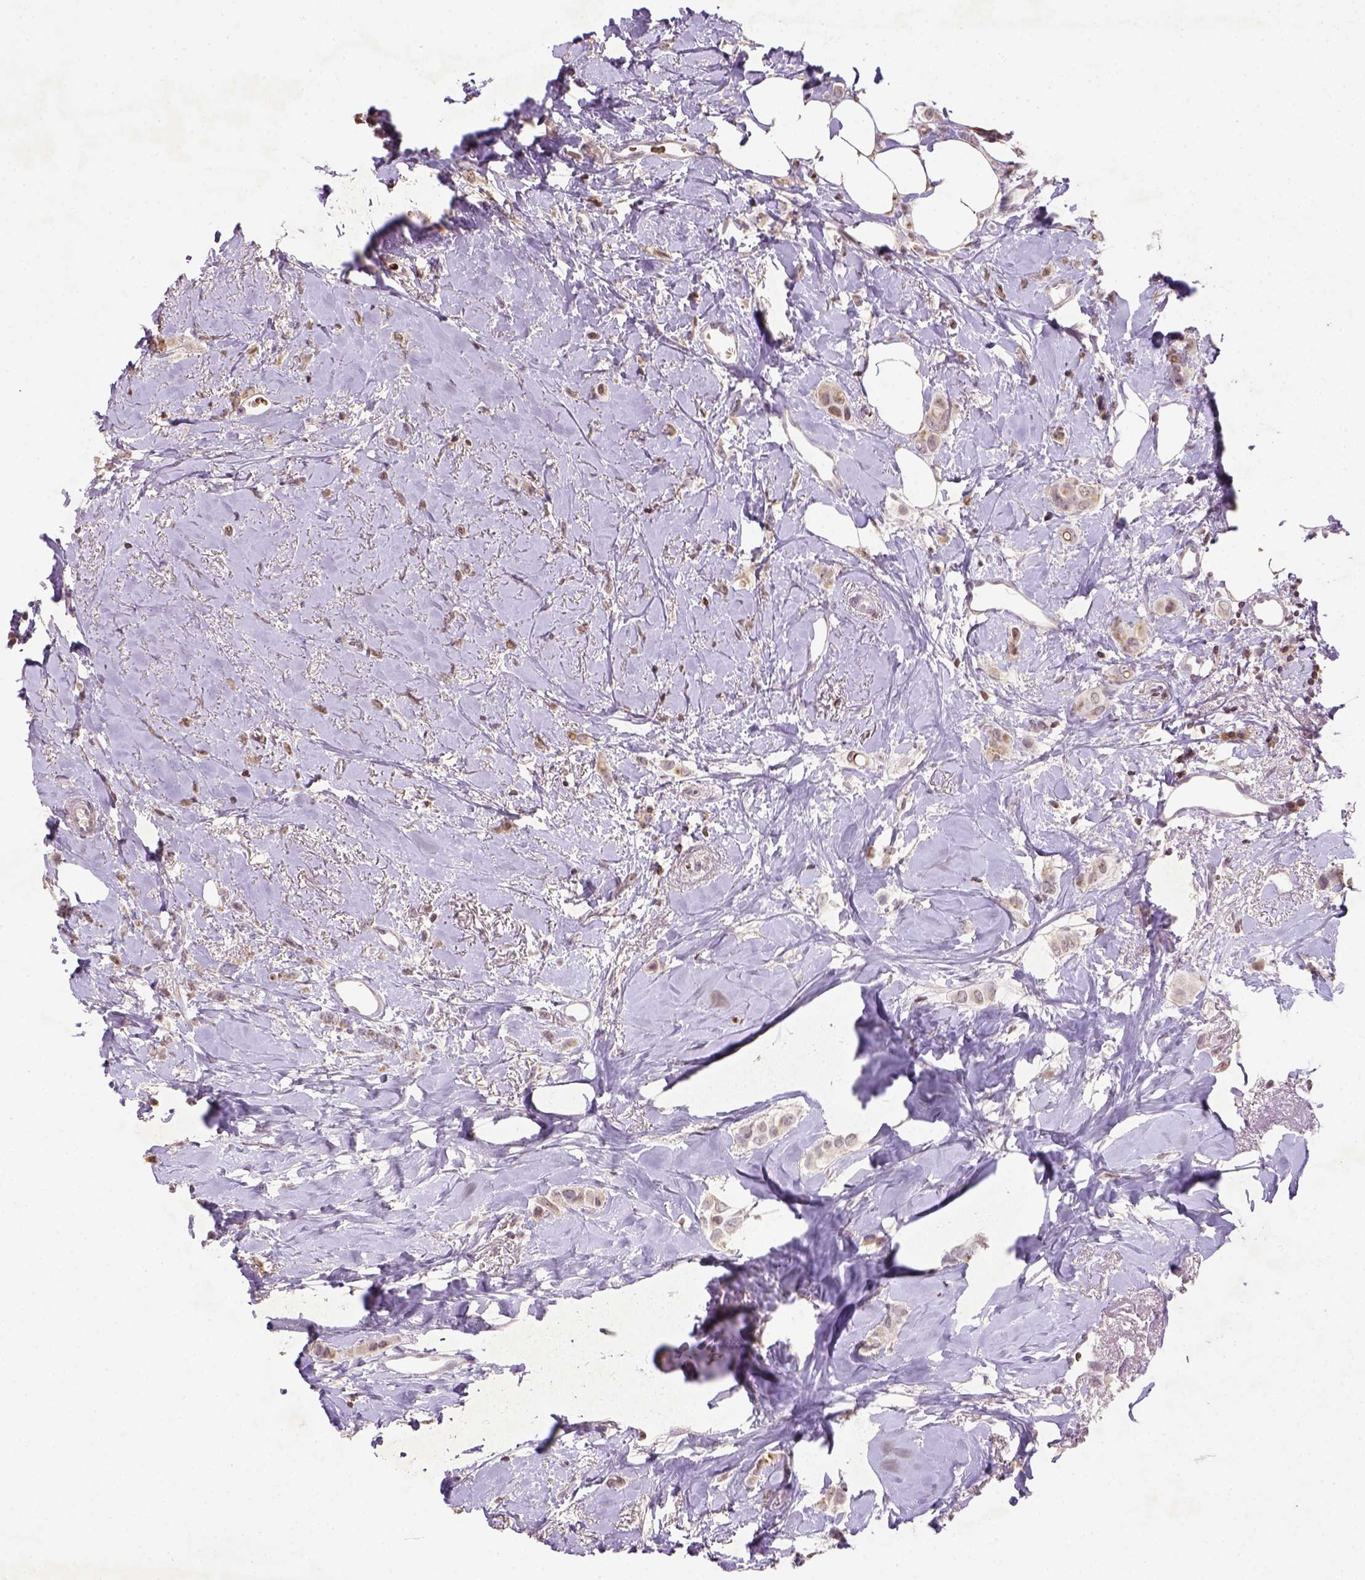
{"staining": {"intensity": "weak", "quantity": ">75%", "location": "nuclear"}, "tissue": "breast cancer", "cell_type": "Tumor cells", "image_type": "cancer", "snomed": [{"axis": "morphology", "description": "Lobular carcinoma"}, {"axis": "topography", "description": "Breast"}], "caption": "High-magnification brightfield microscopy of breast cancer (lobular carcinoma) stained with DAB (3,3'-diaminobenzidine) (brown) and counterstained with hematoxylin (blue). tumor cells exhibit weak nuclear positivity is seen in approximately>75% of cells.", "gene": "NUDT3", "patient": {"sex": "female", "age": 66}}